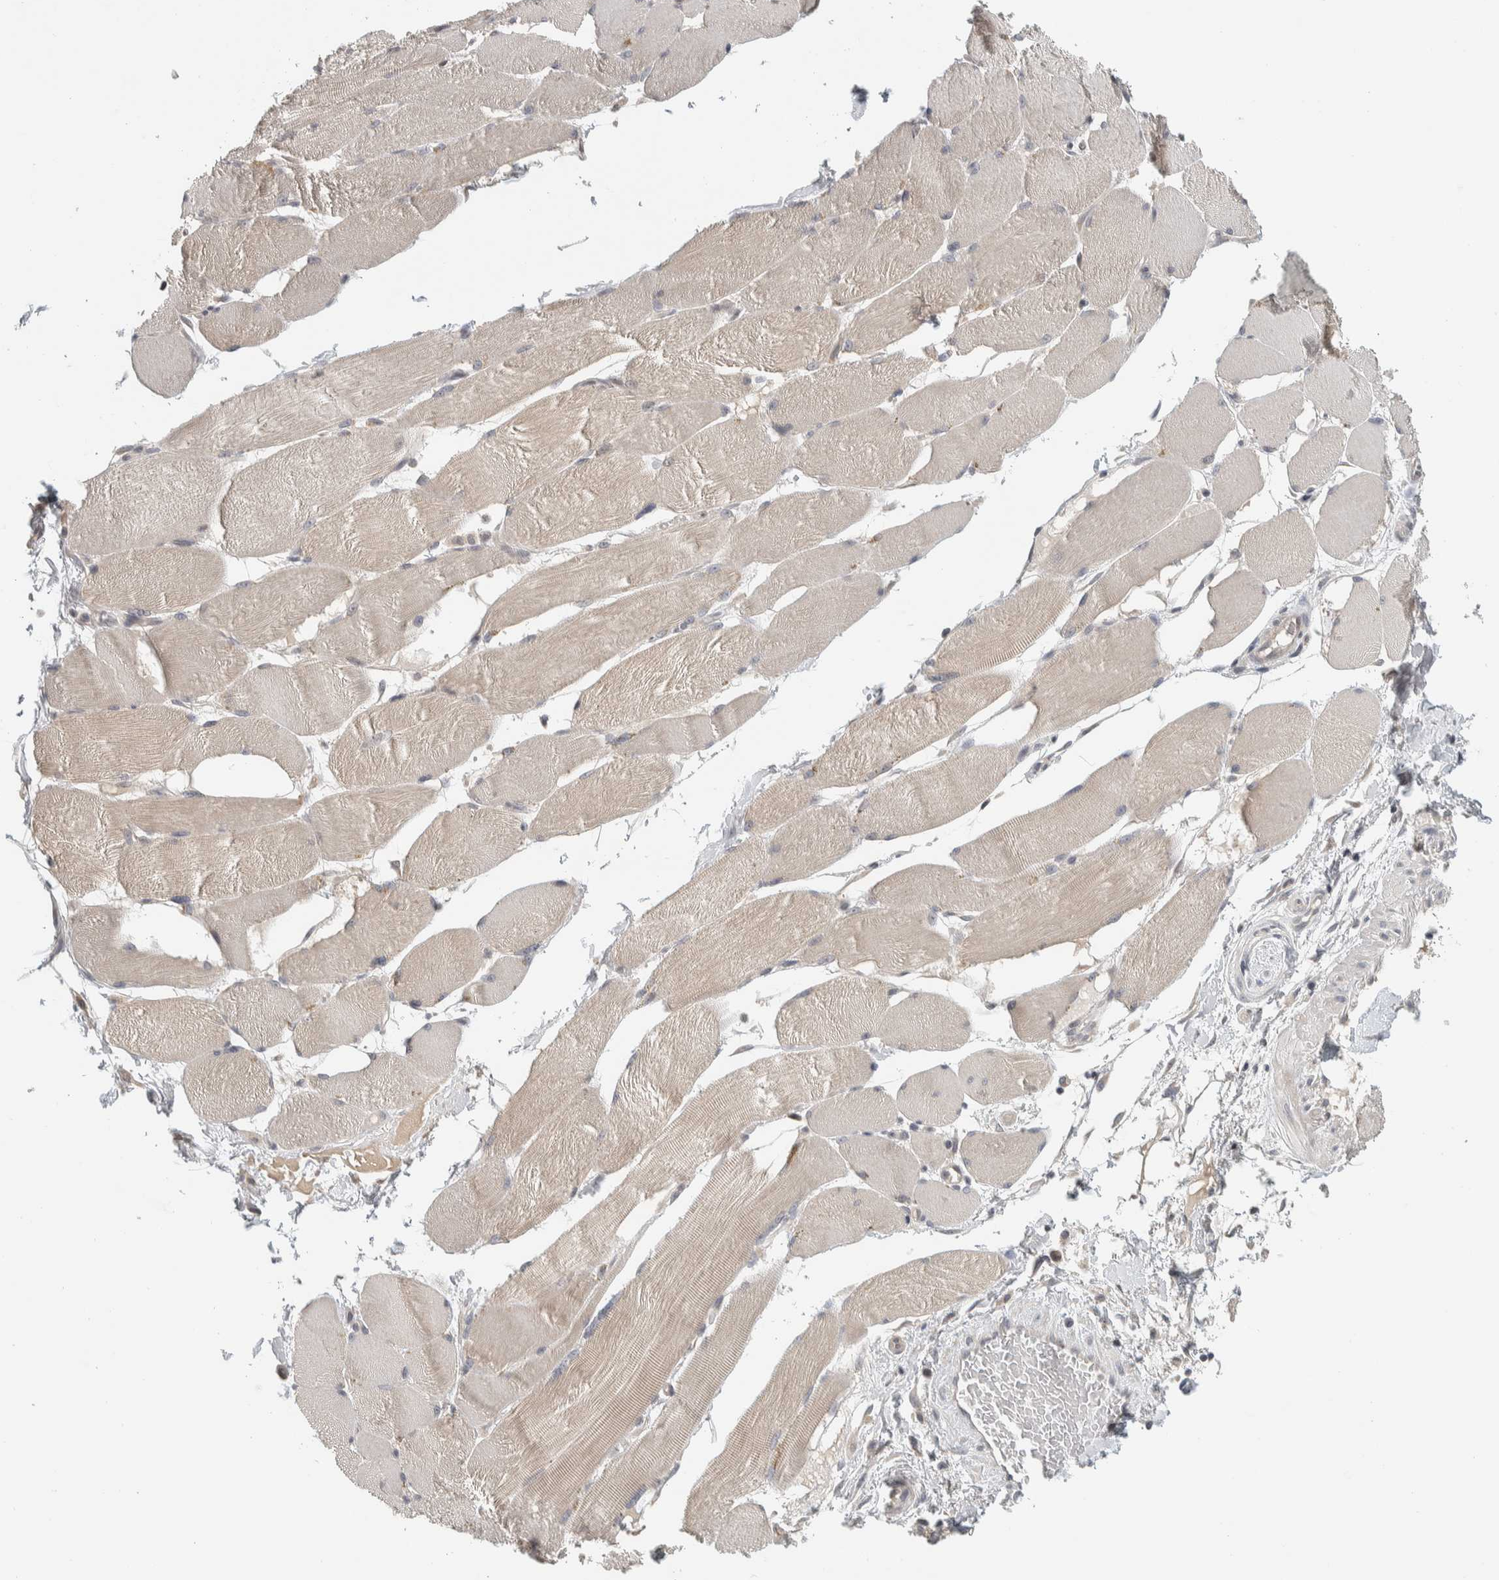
{"staining": {"intensity": "weak", "quantity": "<25%", "location": "cytoplasmic/membranous"}, "tissue": "skeletal muscle", "cell_type": "Myocytes", "image_type": "normal", "snomed": [{"axis": "morphology", "description": "Normal tissue, NOS"}, {"axis": "topography", "description": "Skin"}, {"axis": "topography", "description": "Skeletal muscle"}], "caption": "Immunohistochemistry image of benign skeletal muscle stained for a protein (brown), which shows no positivity in myocytes.", "gene": "AFP", "patient": {"sex": "male", "age": 83}}